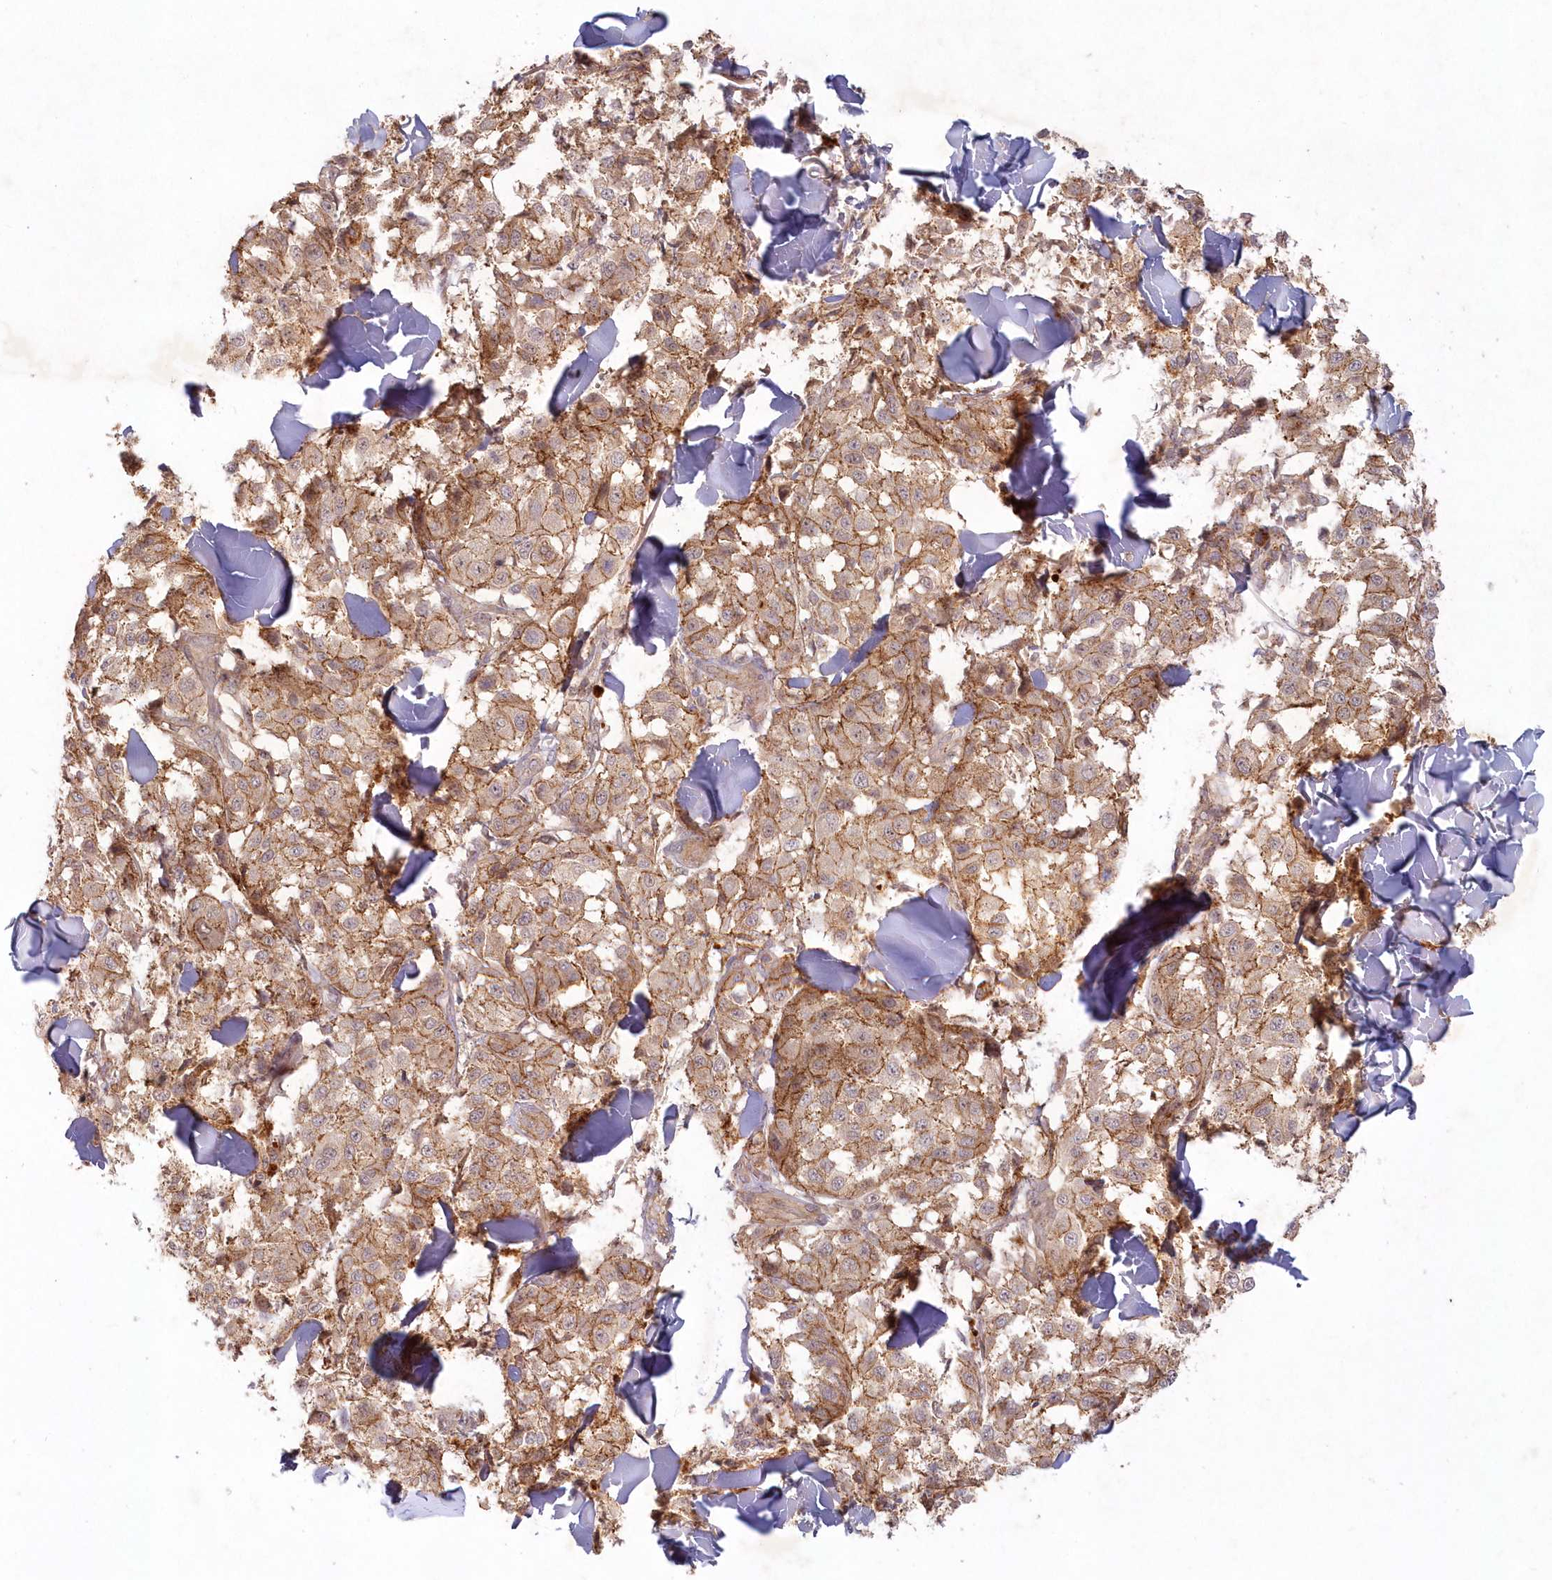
{"staining": {"intensity": "moderate", "quantity": ">75%", "location": "cytoplasmic/membranous"}, "tissue": "melanoma", "cell_type": "Tumor cells", "image_type": "cancer", "snomed": [{"axis": "morphology", "description": "Malignant melanoma, NOS"}, {"axis": "topography", "description": "Skin"}], "caption": "This micrograph shows immunohistochemistry (IHC) staining of melanoma, with medium moderate cytoplasmic/membranous positivity in about >75% of tumor cells.", "gene": "TOGARAM2", "patient": {"sex": "female", "age": 64}}